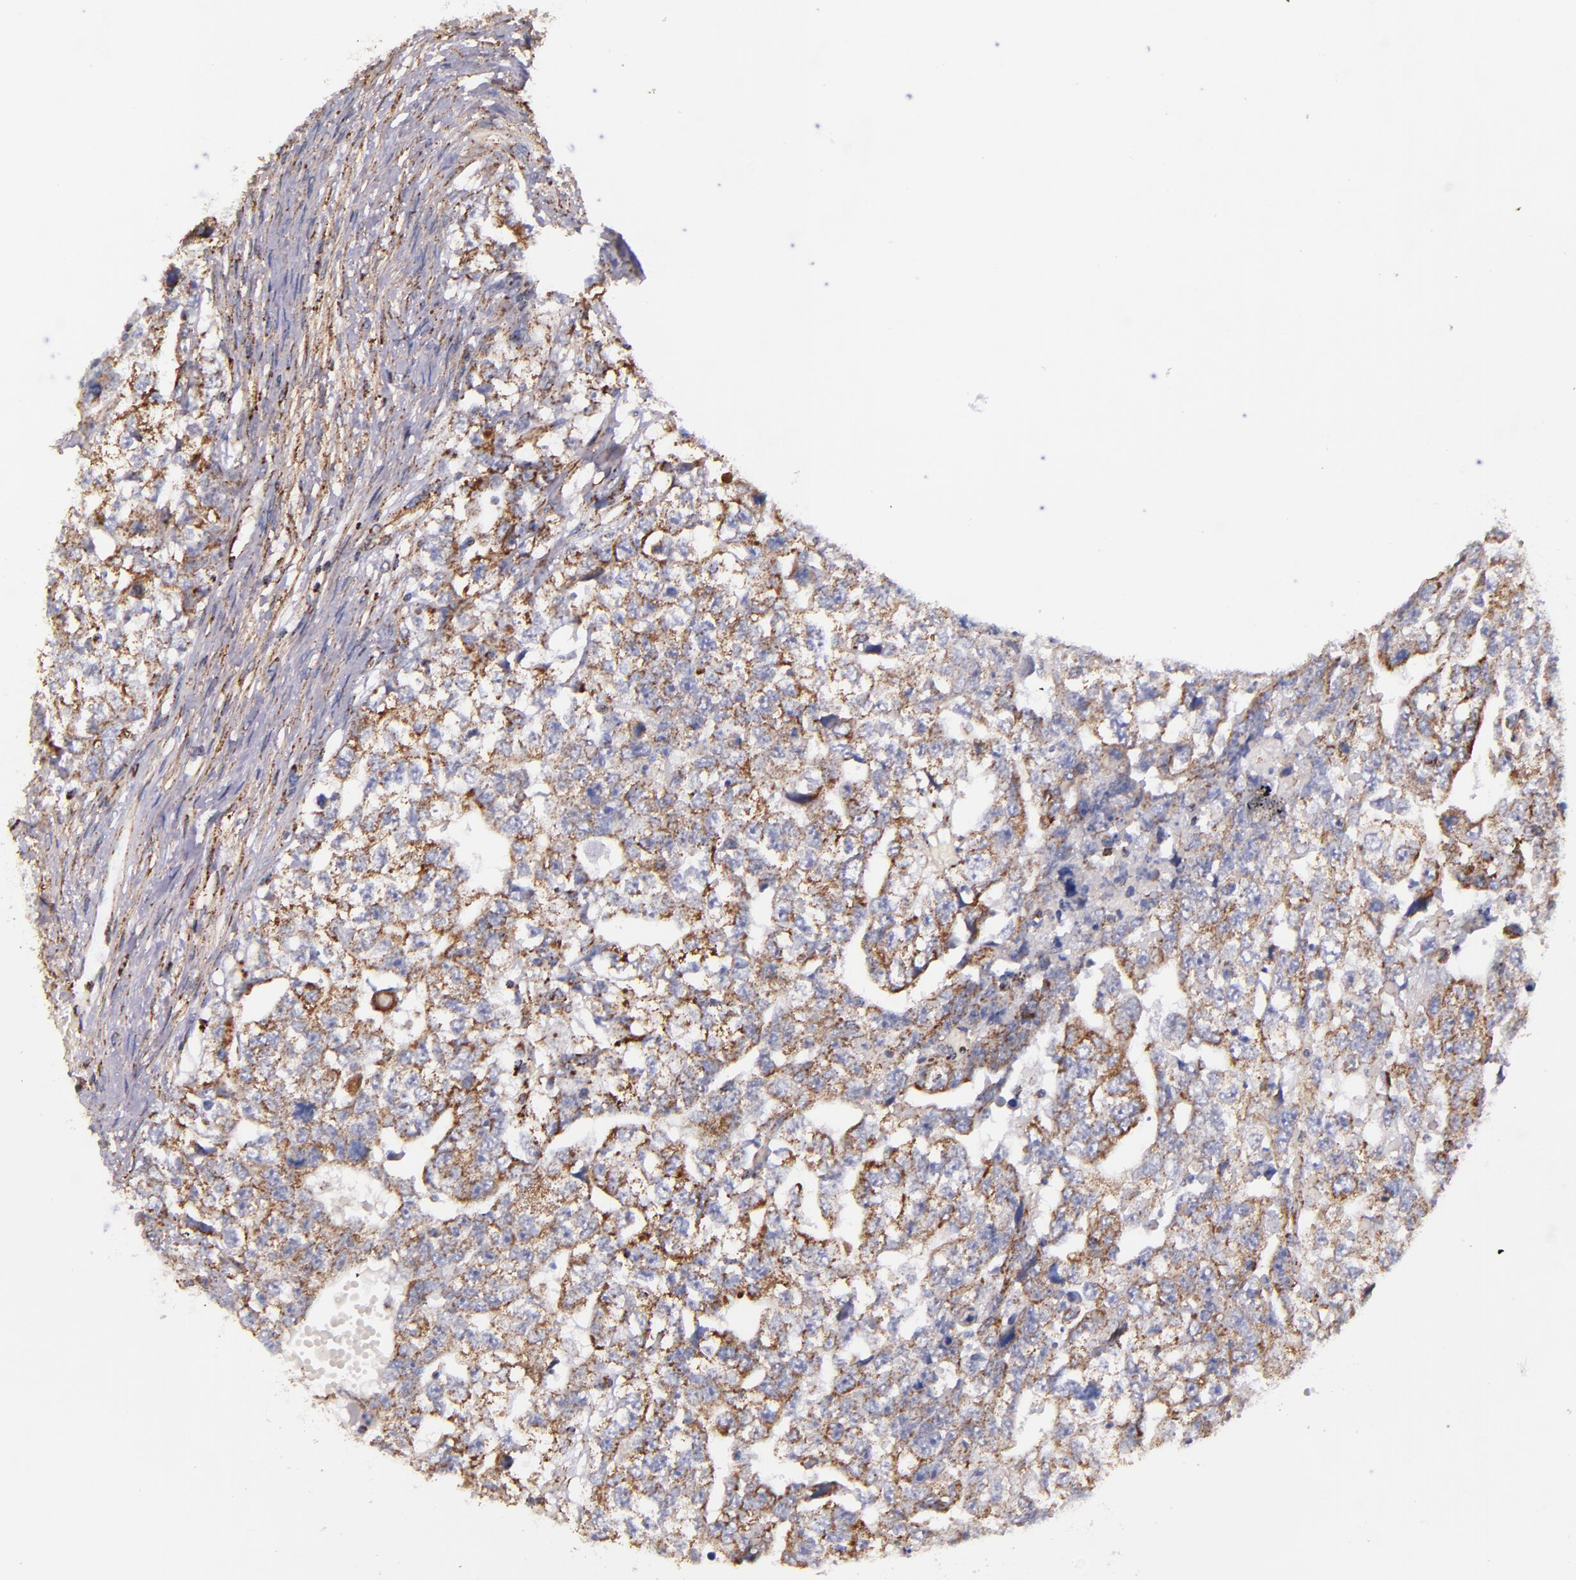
{"staining": {"intensity": "moderate", "quantity": "25%-75%", "location": "cytoplasmic/membranous"}, "tissue": "testis cancer", "cell_type": "Tumor cells", "image_type": "cancer", "snomed": [{"axis": "morphology", "description": "Carcinoma, Embryonal, NOS"}, {"axis": "topography", "description": "Testis"}], "caption": "Immunohistochemistry (IHC) of human testis cancer displays medium levels of moderate cytoplasmic/membranous expression in approximately 25%-75% of tumor cells.", "gene": "IDH3G", "patient": {"sex": "male", "age": 36}}